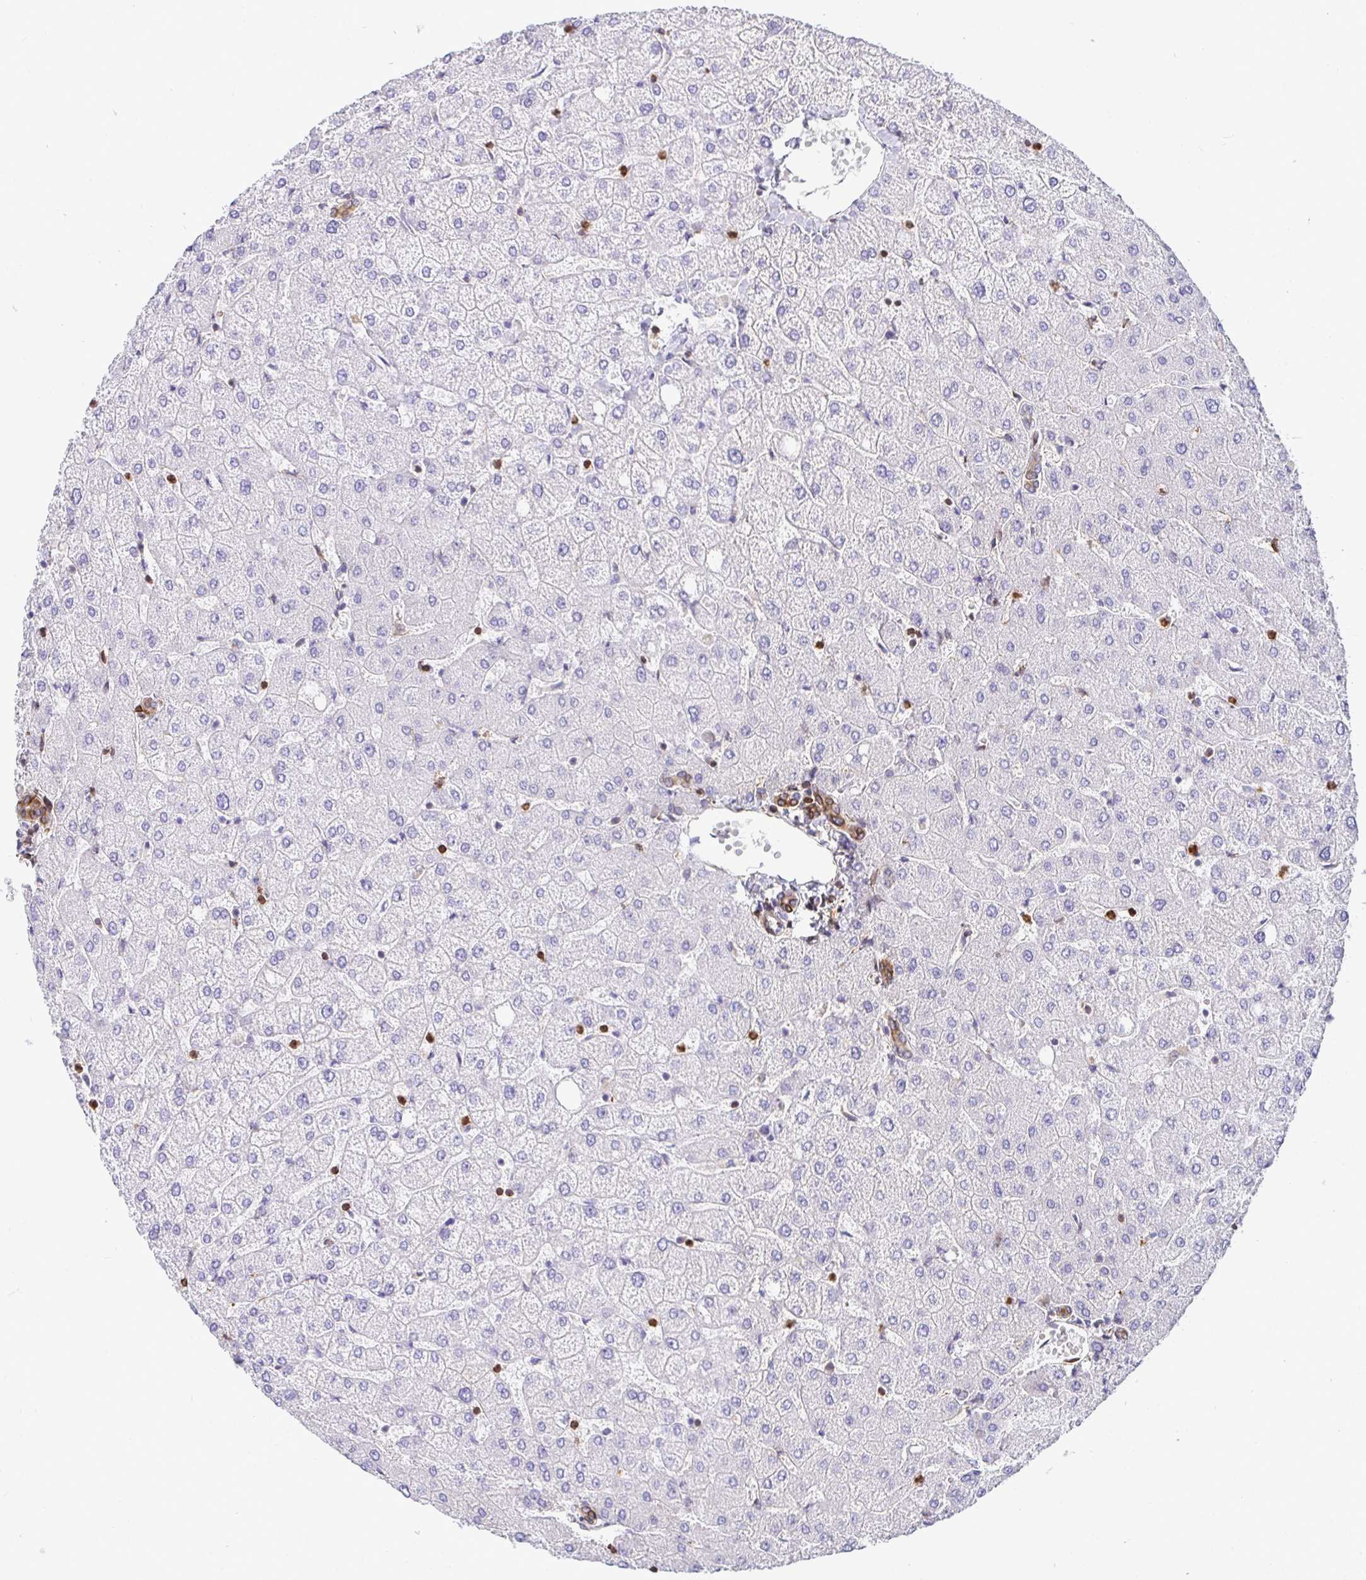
{"staining": {"intensity": "moderate", "quantity": ">75%", "location": "cytoplasmic/membranous"}, "tissue": "liver", "cell_type": "Cholangiocytes", "image_type": "normal", "snomed": [{"axis": "morphology", "description": "Normal tissue, NOS"}, {"axis": "topography", "description": "Liver"}], "caption": "IHC image of benign human liver stained for a protein (brown), which shows medium levels of moderate cytoplasmic/membranous positivity in approximately >75% of cholangiocytes.", "gene": "TP53I11", "patient": {"sex": "female", "age": 54}}